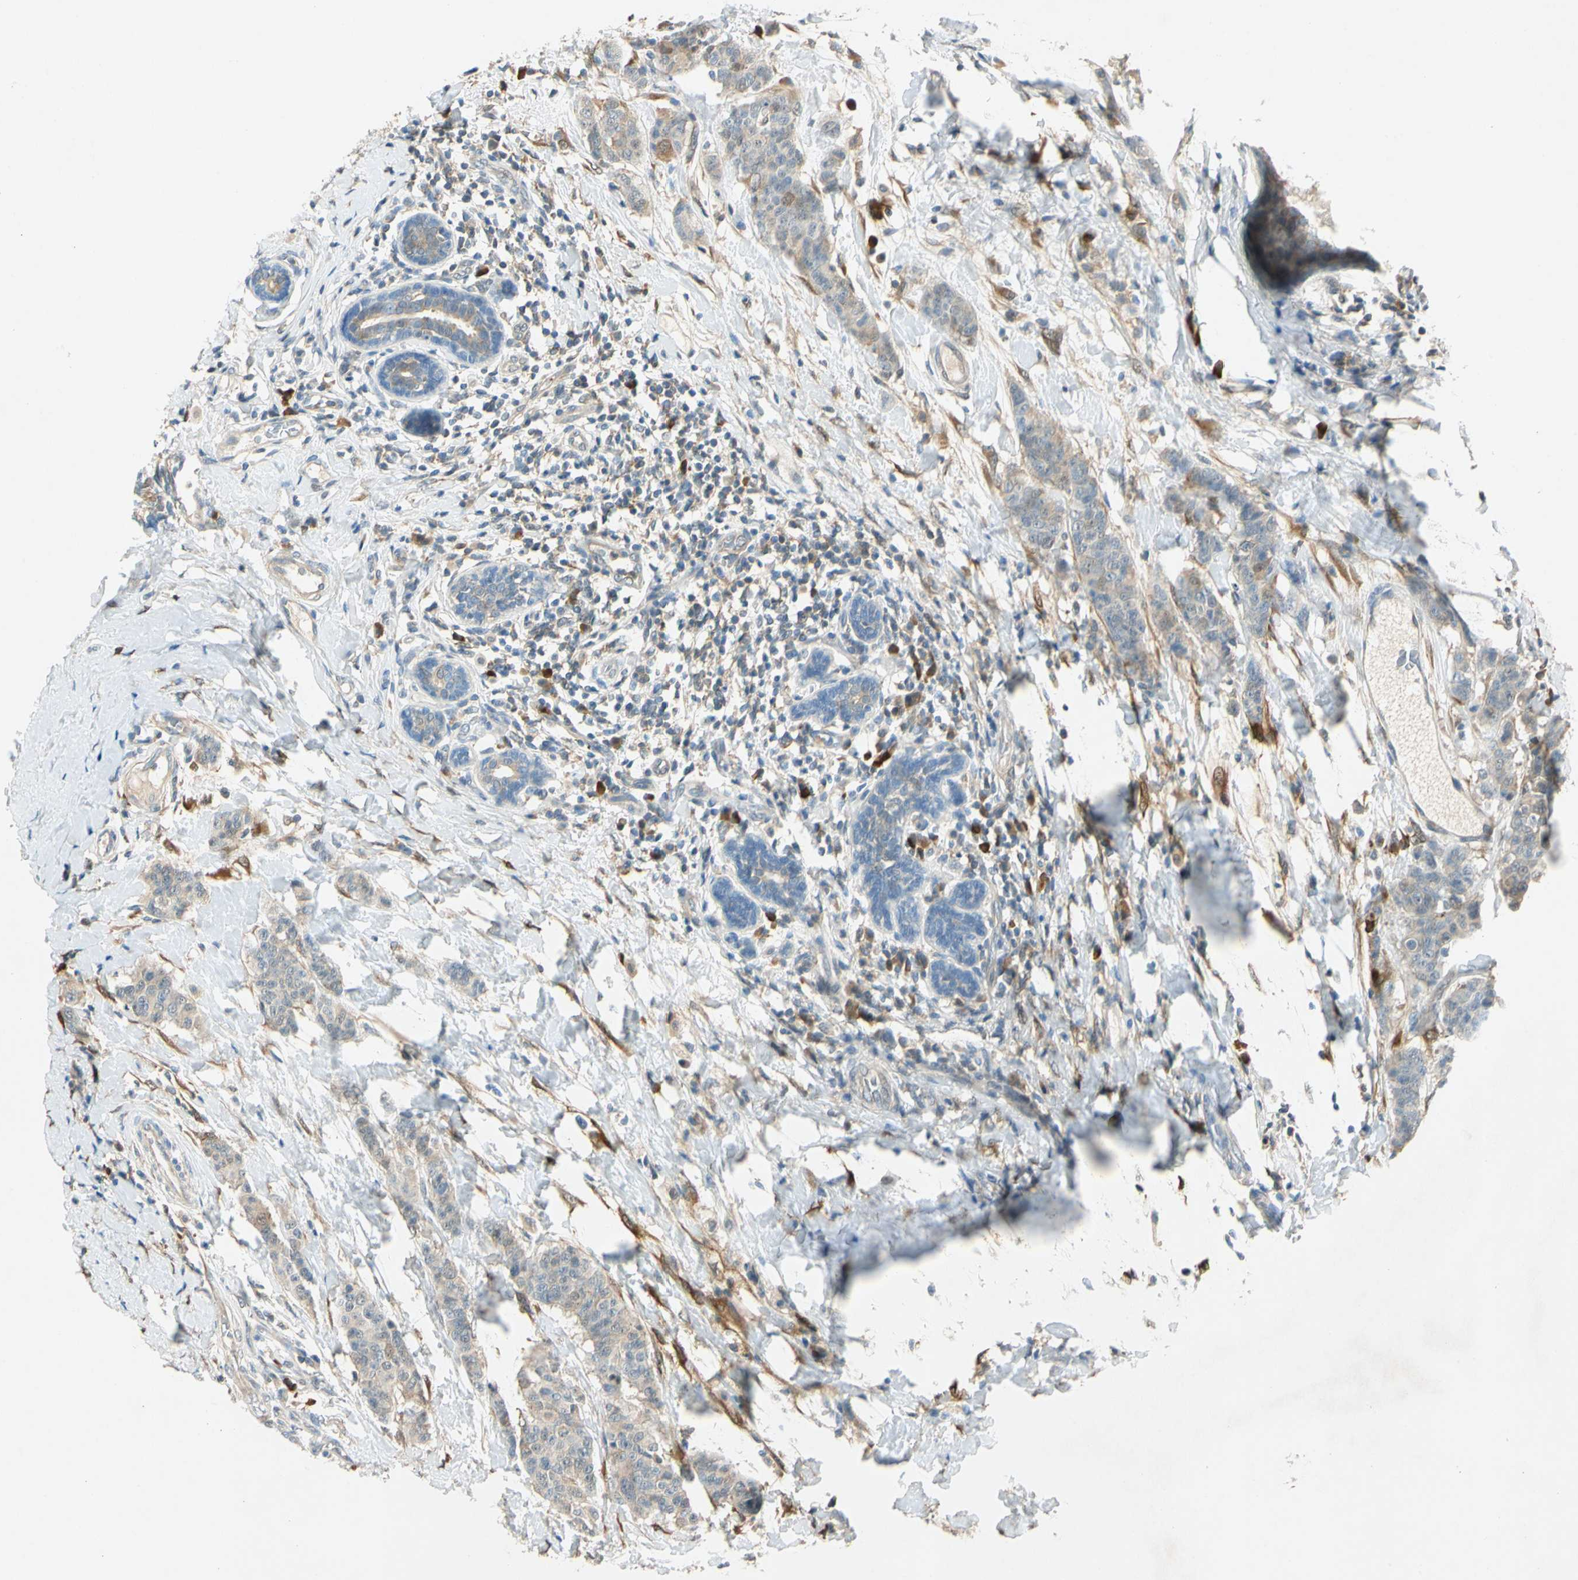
{"staining": {"intensity": "moderate", "quantity": ">75%", "location": "cytoplasmic/membranous"}, "tissue": "breast cancer", "cell_type": "Tumor cells", "image_type": "cancer", "snomed": [{"axis": "morphology", "description": "Duct carcinoma"}, {"axis": "topography", "description": "Breast"}], "caption": "IHC (DAB (3,3'-diaminobenzidine)) staining of infiltrating ductal carcinoma (breast) displays moderate cytoplasmic/membranous protein staining in about >75% of tumor cells. (brown staining indicates protein expression, while blue staining denotes nuclei).", "gene": "WIPI1", "patient": {"sex": "female", "age": 40}}